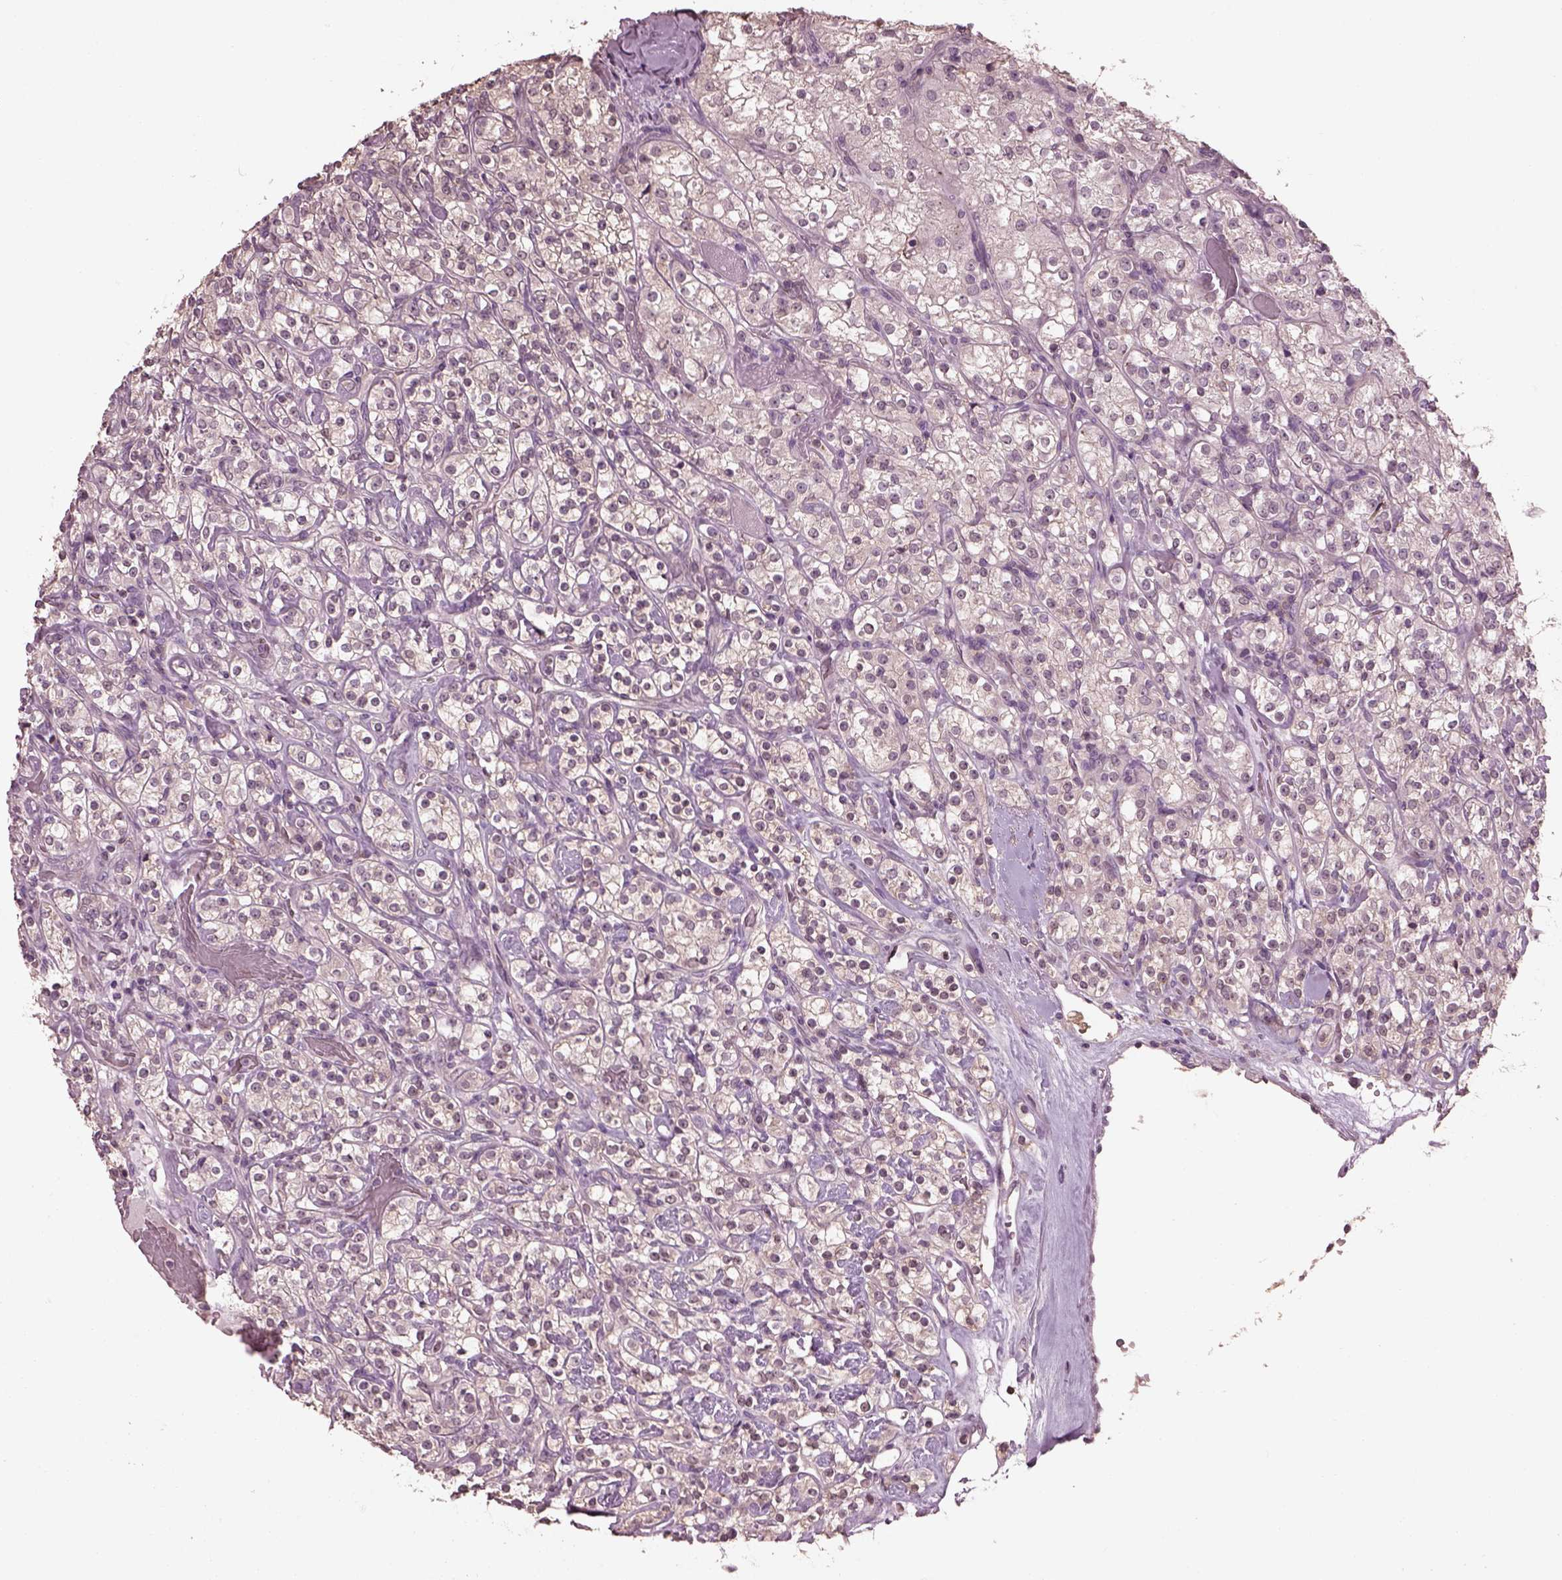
{"staining": {"intensity": "weak", "quantity": "<25%", "location": "cytoplasmic/membranous"}, "tissue": "renal cancer", "cell_type": "Tumor cells", "image_type": "cancer", "snomed": [{"axis": "morphology", "description": "Adenocarcinoma, NOS"}, {"axis": "topography", "description": "Kidney"}], "caption": "Image shows no protein positivity in tumor cells of adenocarcinoma (renal) tissue.", "gene": "SRI", "patient": {"sex": "male", "age": 77}}